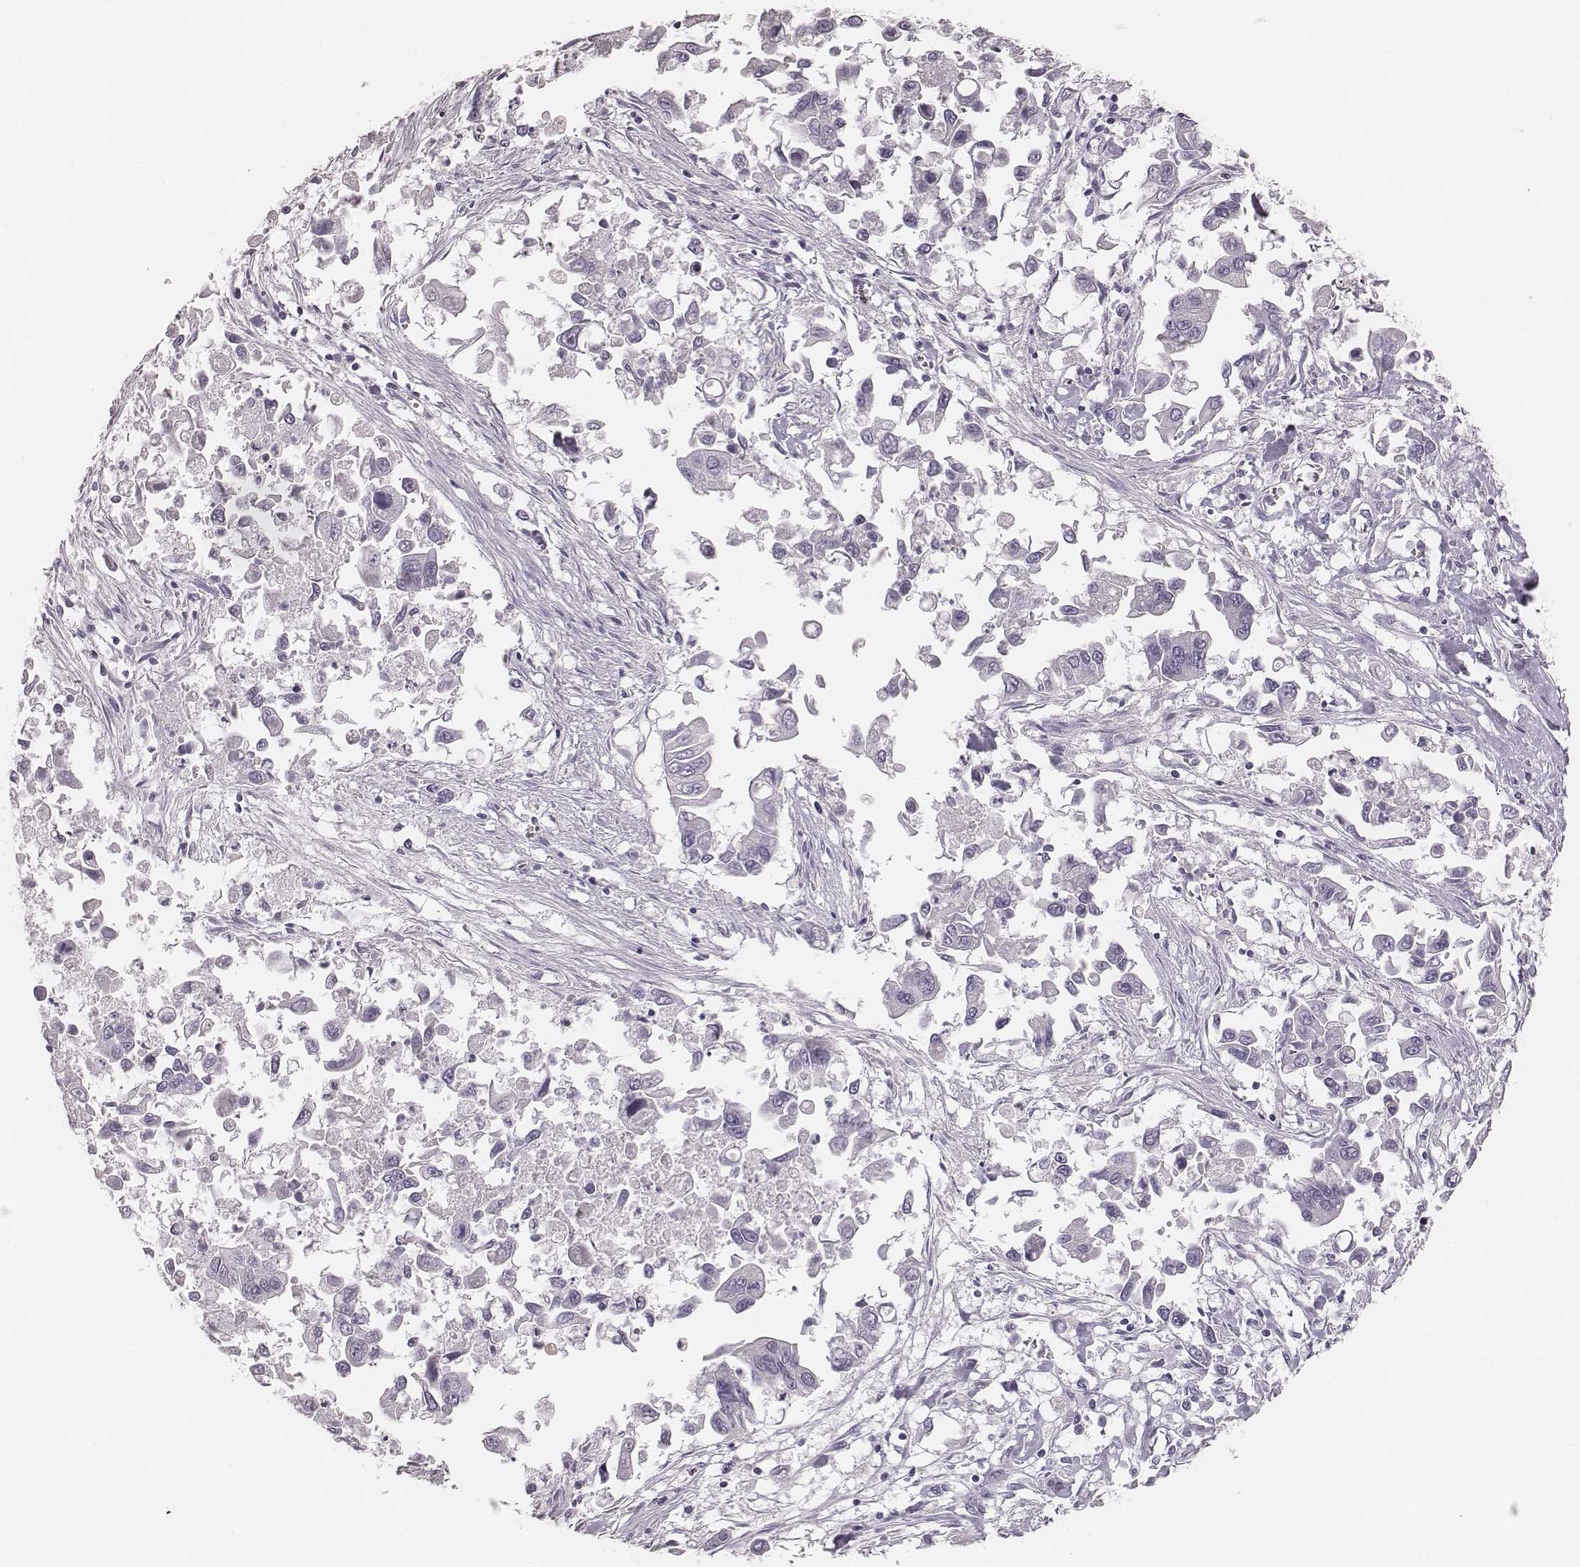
{"staining": {"intensity": "negative", "quantity": "none", "location": "none"}, "tissue": "pancreatic cancer", "cell_type": "Tumor cells", "image_type": "cancer", "snomed": [{"axis": "morphology", "description": "Adenocarcinoma, NOS"}, {"axis": "topography", "description": "Pancreas"}], "caption": "This is a micrograph of immunohistochemistry staining of pancreatic cancer, which shows no staining in tumor cells. Nuclei are stained in blue.", "gene": "ZP4", "patient": {"sex": "female", "age": 83}}